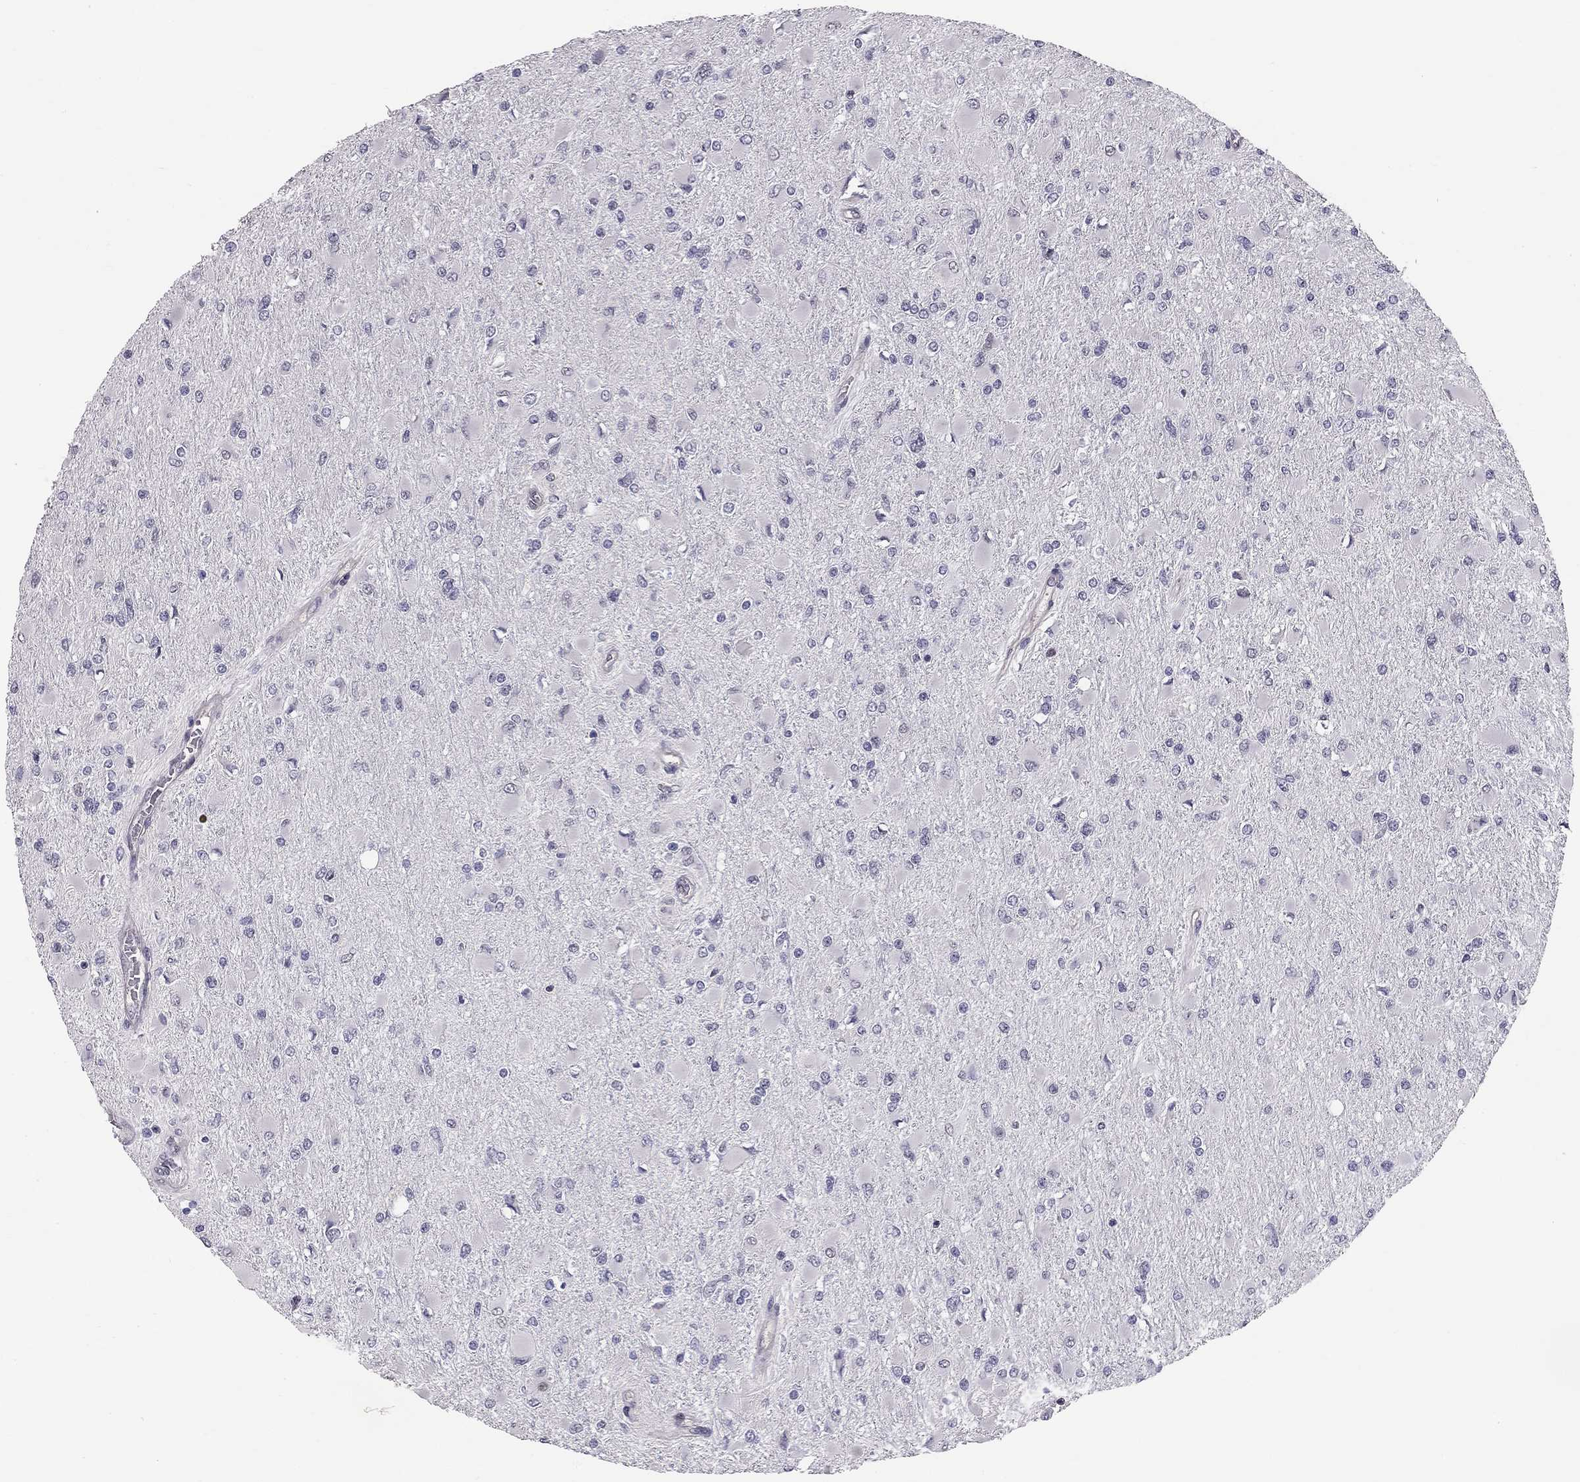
{"staining": {"intensity": "negative", "quantity": "none", "location": "none"}, "tissue": "glioma", "cell_type": "Tumor cells", "image_type": "cancer", "snomed": [{"axis": "morphology", "description": "Glioma, malignant, High grade"}, {"axis": "topography", "description": "Cerebral cortex"}], "caption": "There is no significant expression in tumor cells of malignant high-grade glioma.", "gene": "GJB4", "patient": {"sex": "female", "age": 36}}